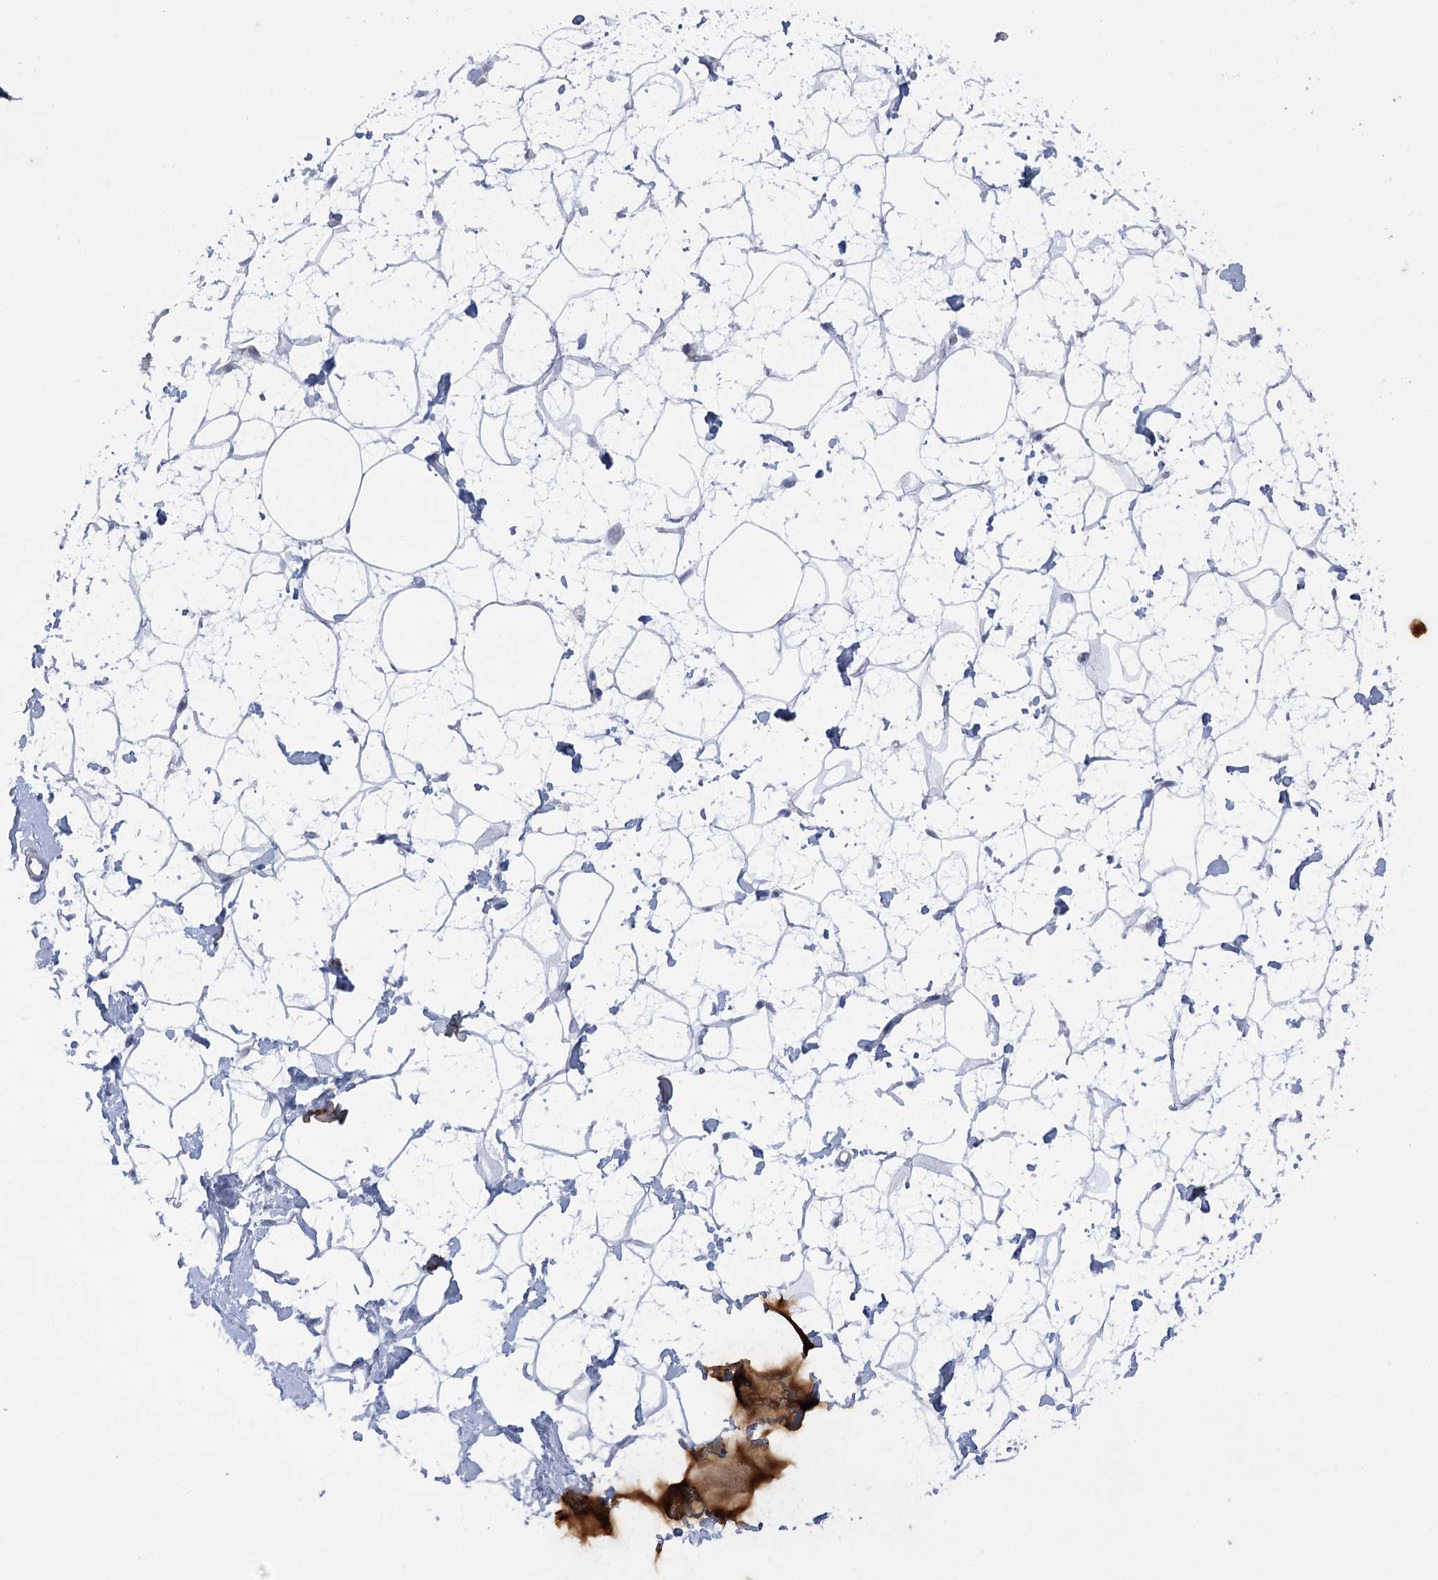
{"staining": {"intensity": "negative", "quantity": "none", "location": "none"}, "tissue": "breast", "cell_type": "Adipocytes", "image_type": "normal", "snomed": [{"axis": "morphology", "description": "Normal tissue, NOS"}, {"axis": "morphology", "description": "Adenoma, NOS"}, {"axis": "topography", "description": "Breast"}], "caption": "Immunohistochemistry of normal breast displays no expression in adipocytes.", "gene": "FAM76B", "patient": {"sex": "female", "age": 23}}